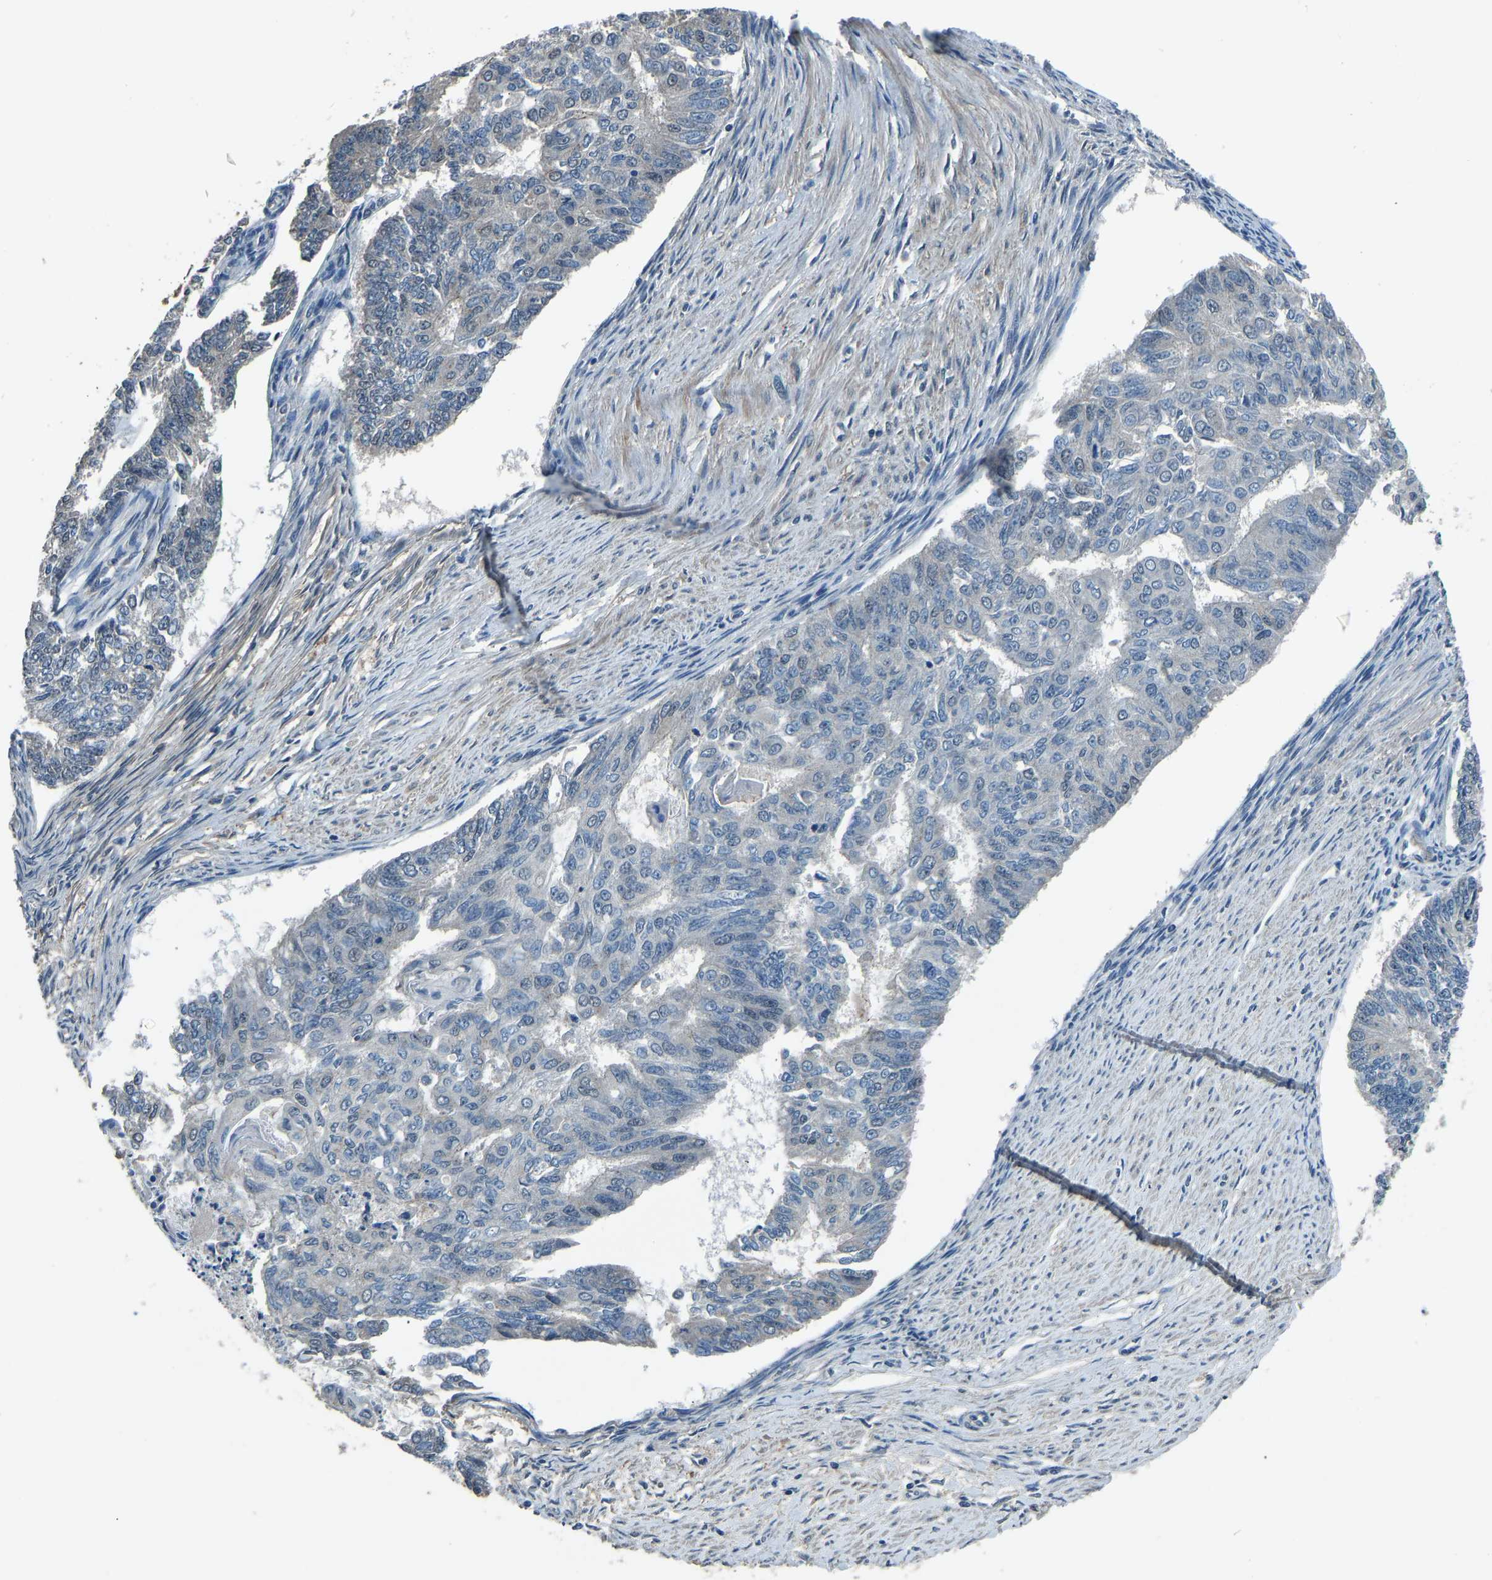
{"staining": {"intensity": "negative", "quantity": "none", "location": "none"}, "tissue": "endometrial cancer", "cell_type": "Tumor cells", "image_type": "cancer", "snomed": [{"axis": "morphology", "description": "Adenocarcinoma, NOS"}, {"axis": "topography", "description": "Endometrium"}], "caption": "Endometrial cancer (adenocarcinoma) was stained to show a protein in brown. There is no significant staining in tumor cells.", "gene": "TOX4", "patient": {"sex": "female", "age": 32}}